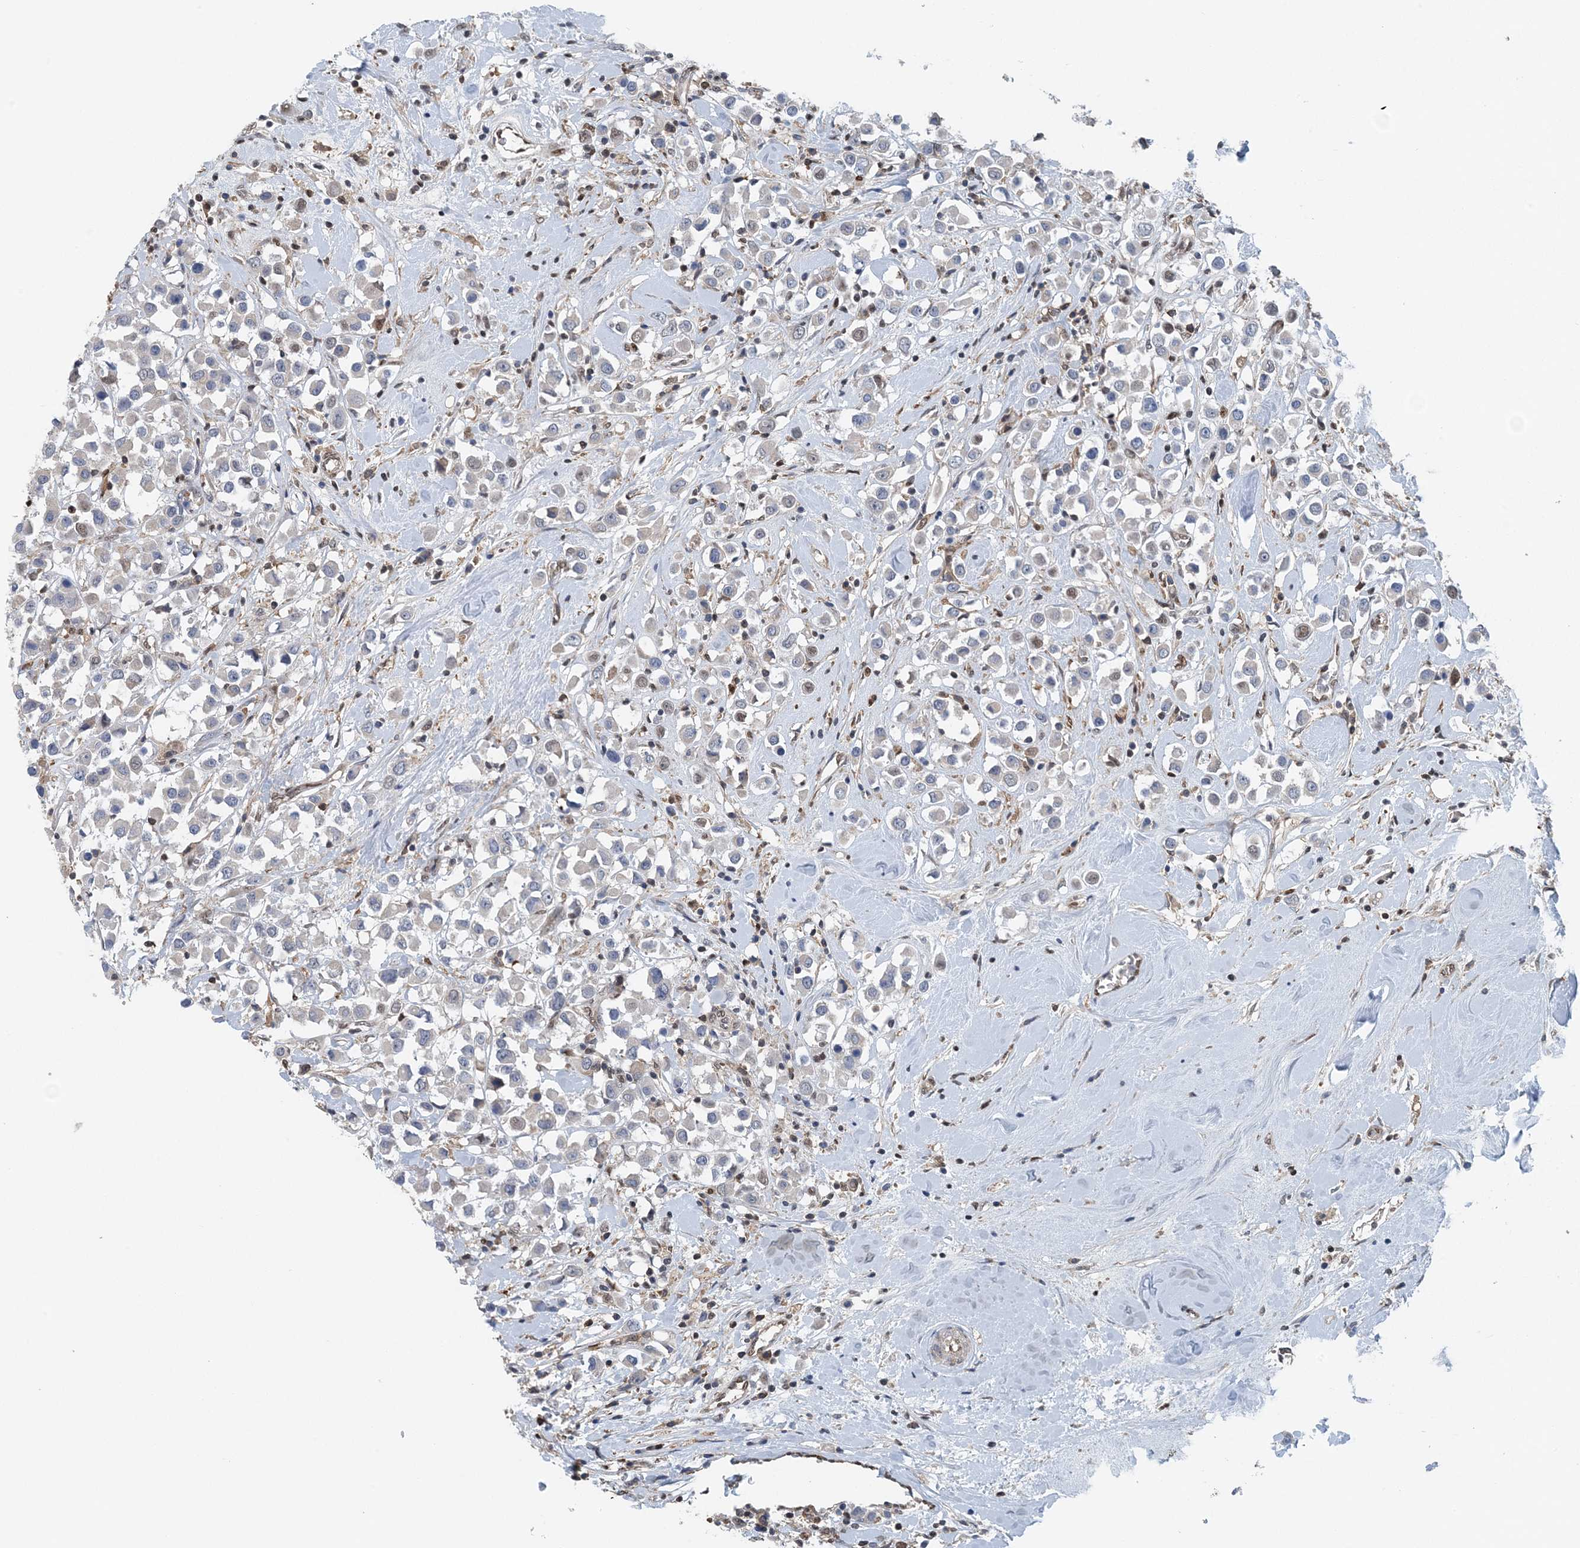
{"staining": {"intensity": "weak", "quantity": "25%-75%", "location": "nuclear"}, "tissue": "breast cancer", "cell_type": "Tumor cells", "image_type": "cancer", "snomed": [{"axis": "morphology", "description": "Duct carcinoma"}, {"axis": "topography", "description": "Breast"}], "caption": "High-magnification brightfield microscopy of intraductal carcinoma (breast) stained with DAB (3,3'-diaminobenzidine) (brown) and counterstained with hematoxylin (blue). tumor cells exhibit weak nuclear staining is present in about25%-75% of cells.", "gene": "HIKESHI", "patient": {"sex": "female", "age": 61}}